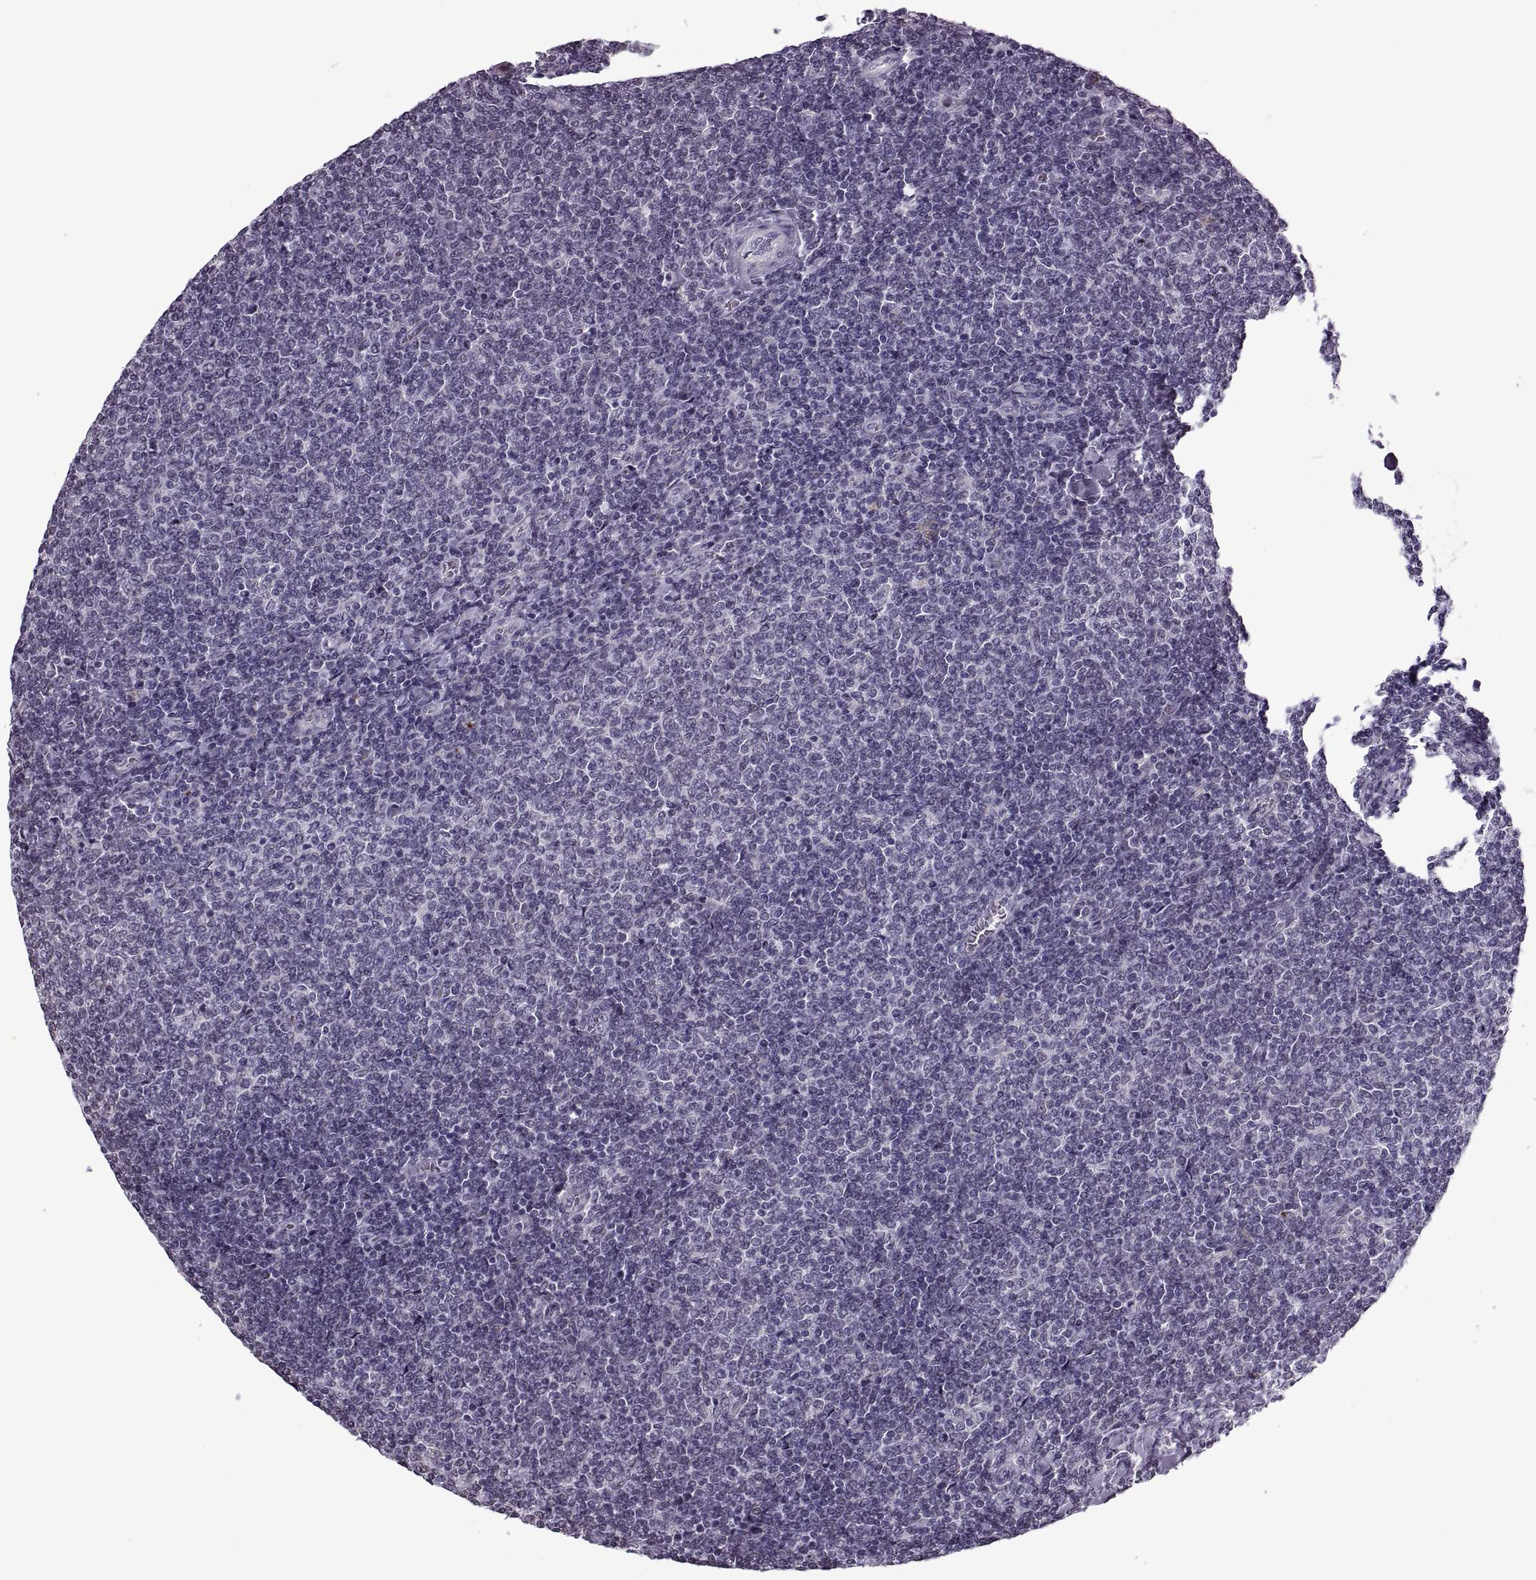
{"staining": {"intensity": "negative", "quantity": "none", "location": "none"}, "tissue": "lymphoma", "cell_type": "Tumor cells", "image_type": "cancer", "snomed": [{"axis": "morphology", "description": "Malignant lymphoma, non-Hodgkin's type, Low grade"}, {"axis": "topography", "description": "Lymph node"}], "caption": "Lymphoma stained for a protein using immunohistochemistry reveals no expression tumor cells.", "gene": "PRSS37", "patient": {"sex": "male", "age": 52}}